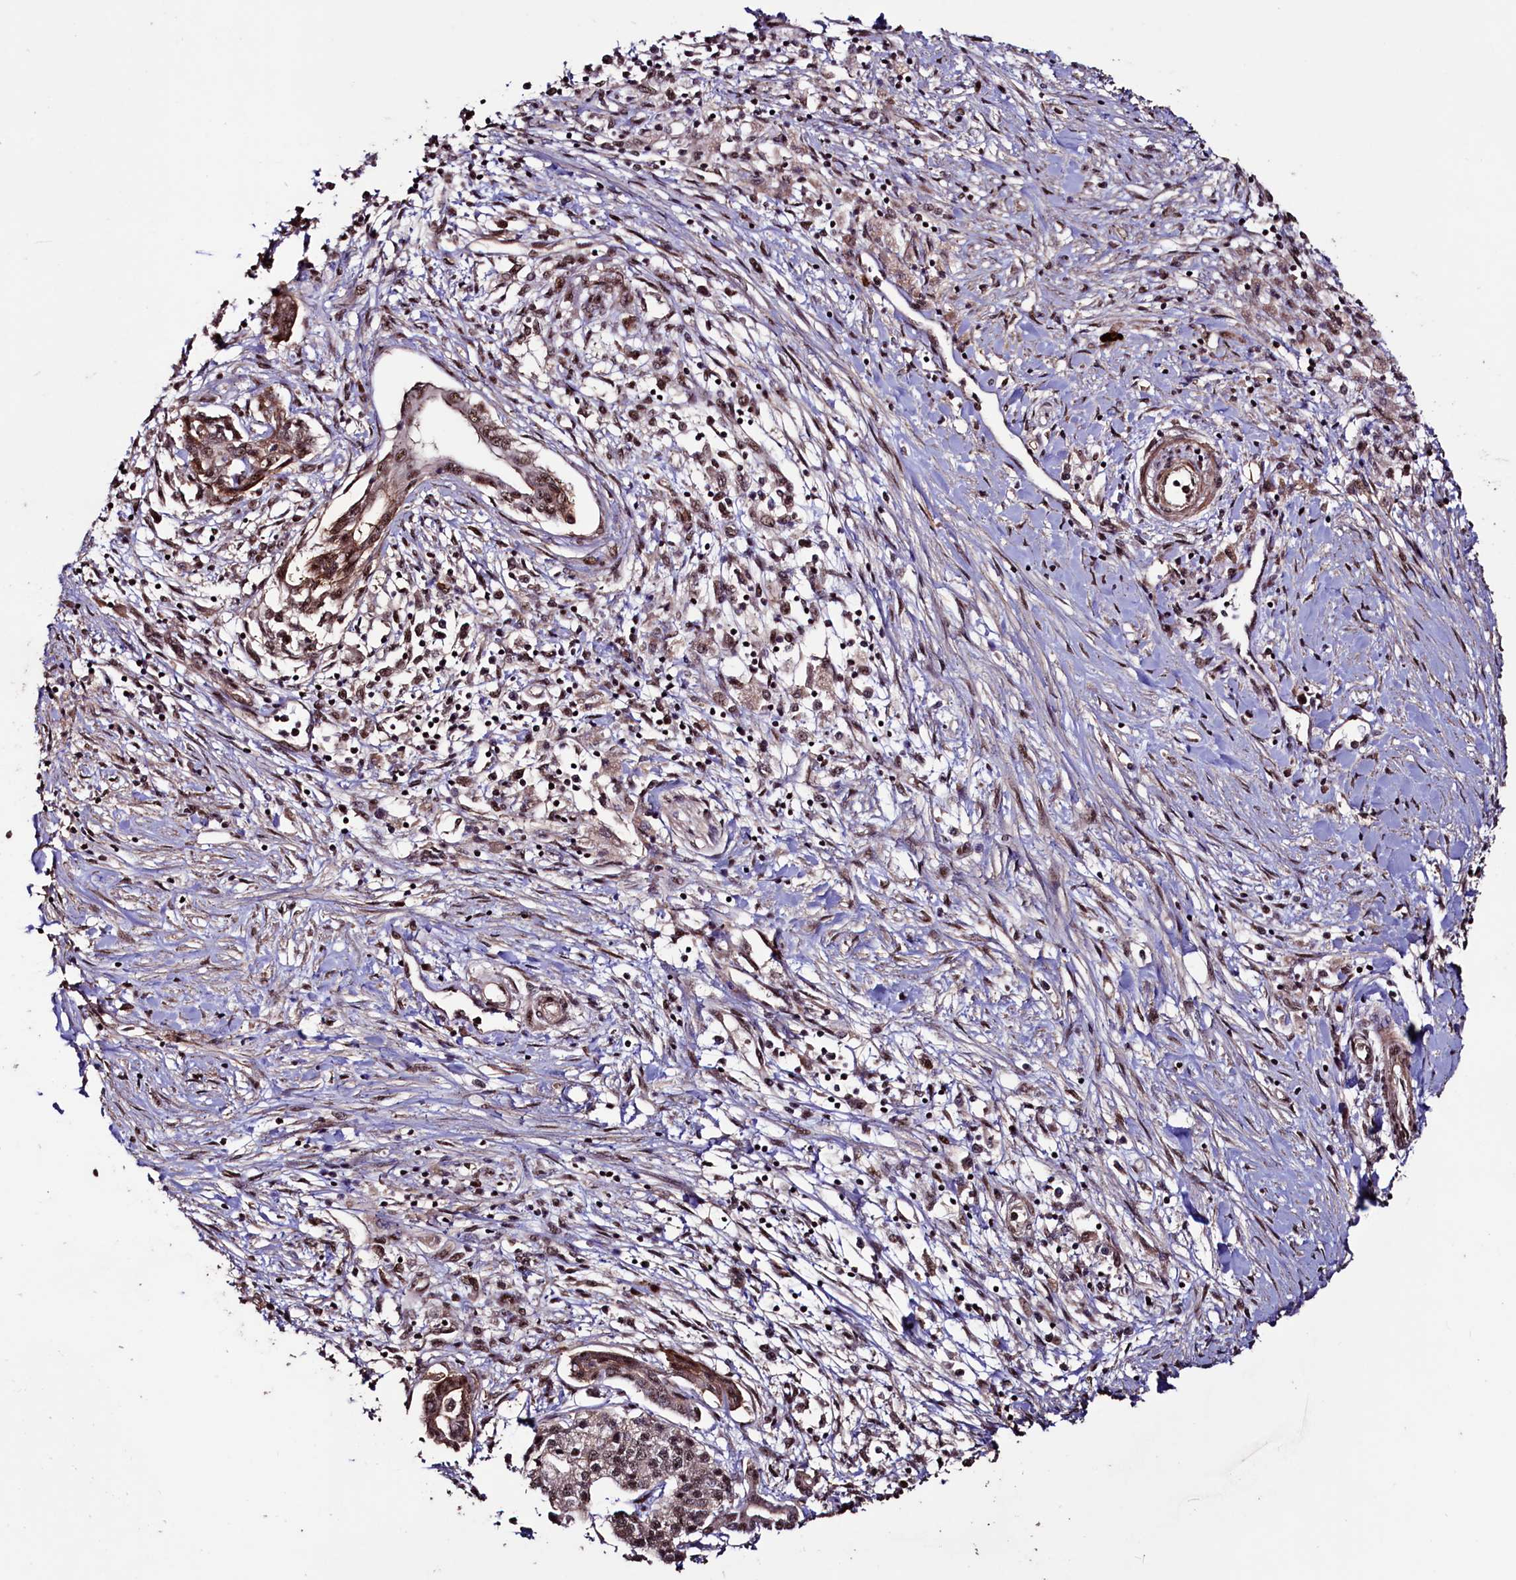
{"staining": {"intensity": "moderate", "quantity": ">75%", "location": "nuclear"}, "tissue": "pancreatic cancer", "cell_type": "Tumor cells", "image_type": "cancer", "snomed": [{"axis": "morphology", "description": "Adenocarcinoma, NOS"}, {"axis": "topography", "description": "Pancreas"}], "caption": "Immunohistochemistry (IHC) staining of pancreatic cancer, which demonstrates medium levels of moderate nuclear expression in approximately >75% of tumor cells indicating moderate nuclear protein expression. The staining was performed using DAB (brown) for protein detection and nuclei were counterstained in hematoxylin (blue).", "gene": "SFSWAP", "patient": {"sex": "female", "age": 50}}